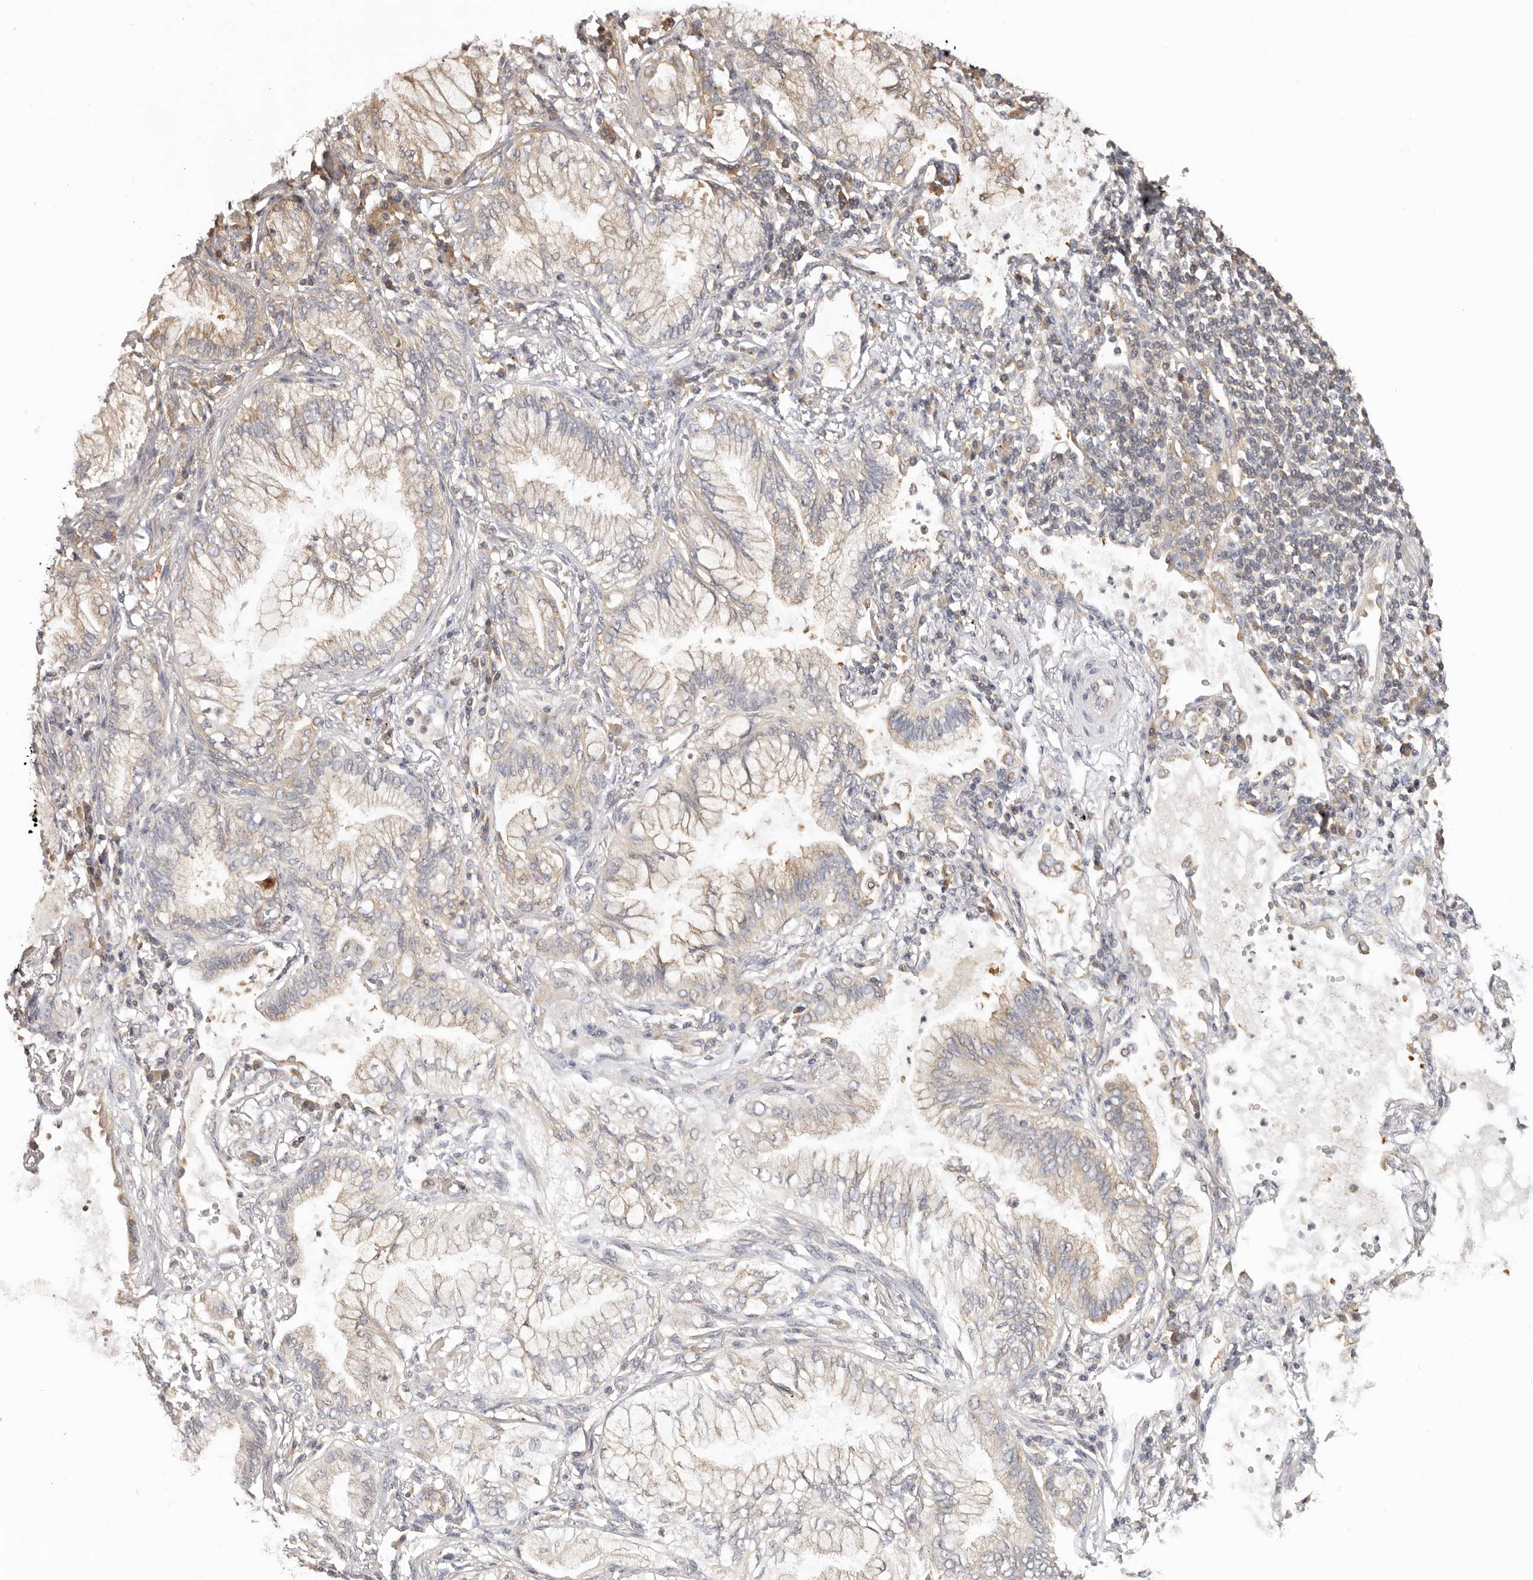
{"staining": {"intensity": "weak", "quantity": "<25%", "location": "cytoplasmic/membranous"}, "tissue": "lung cancer", "cell_type": "Tumor cells", "image_type": "cancer", "snomed": [{"axis": "morphology", "description": "Adenocarcinoma, NOS"}, {"axis": "topography", "description": "Lung"}], "caption": "The IHC image has no significant positivity in tumor cells of lung adenocarcinoma tissue. (IHC, brightfield microscopy, high magnification).", "gene": "EEF1E1", "patient": {"sex": "female", "age": 70}}